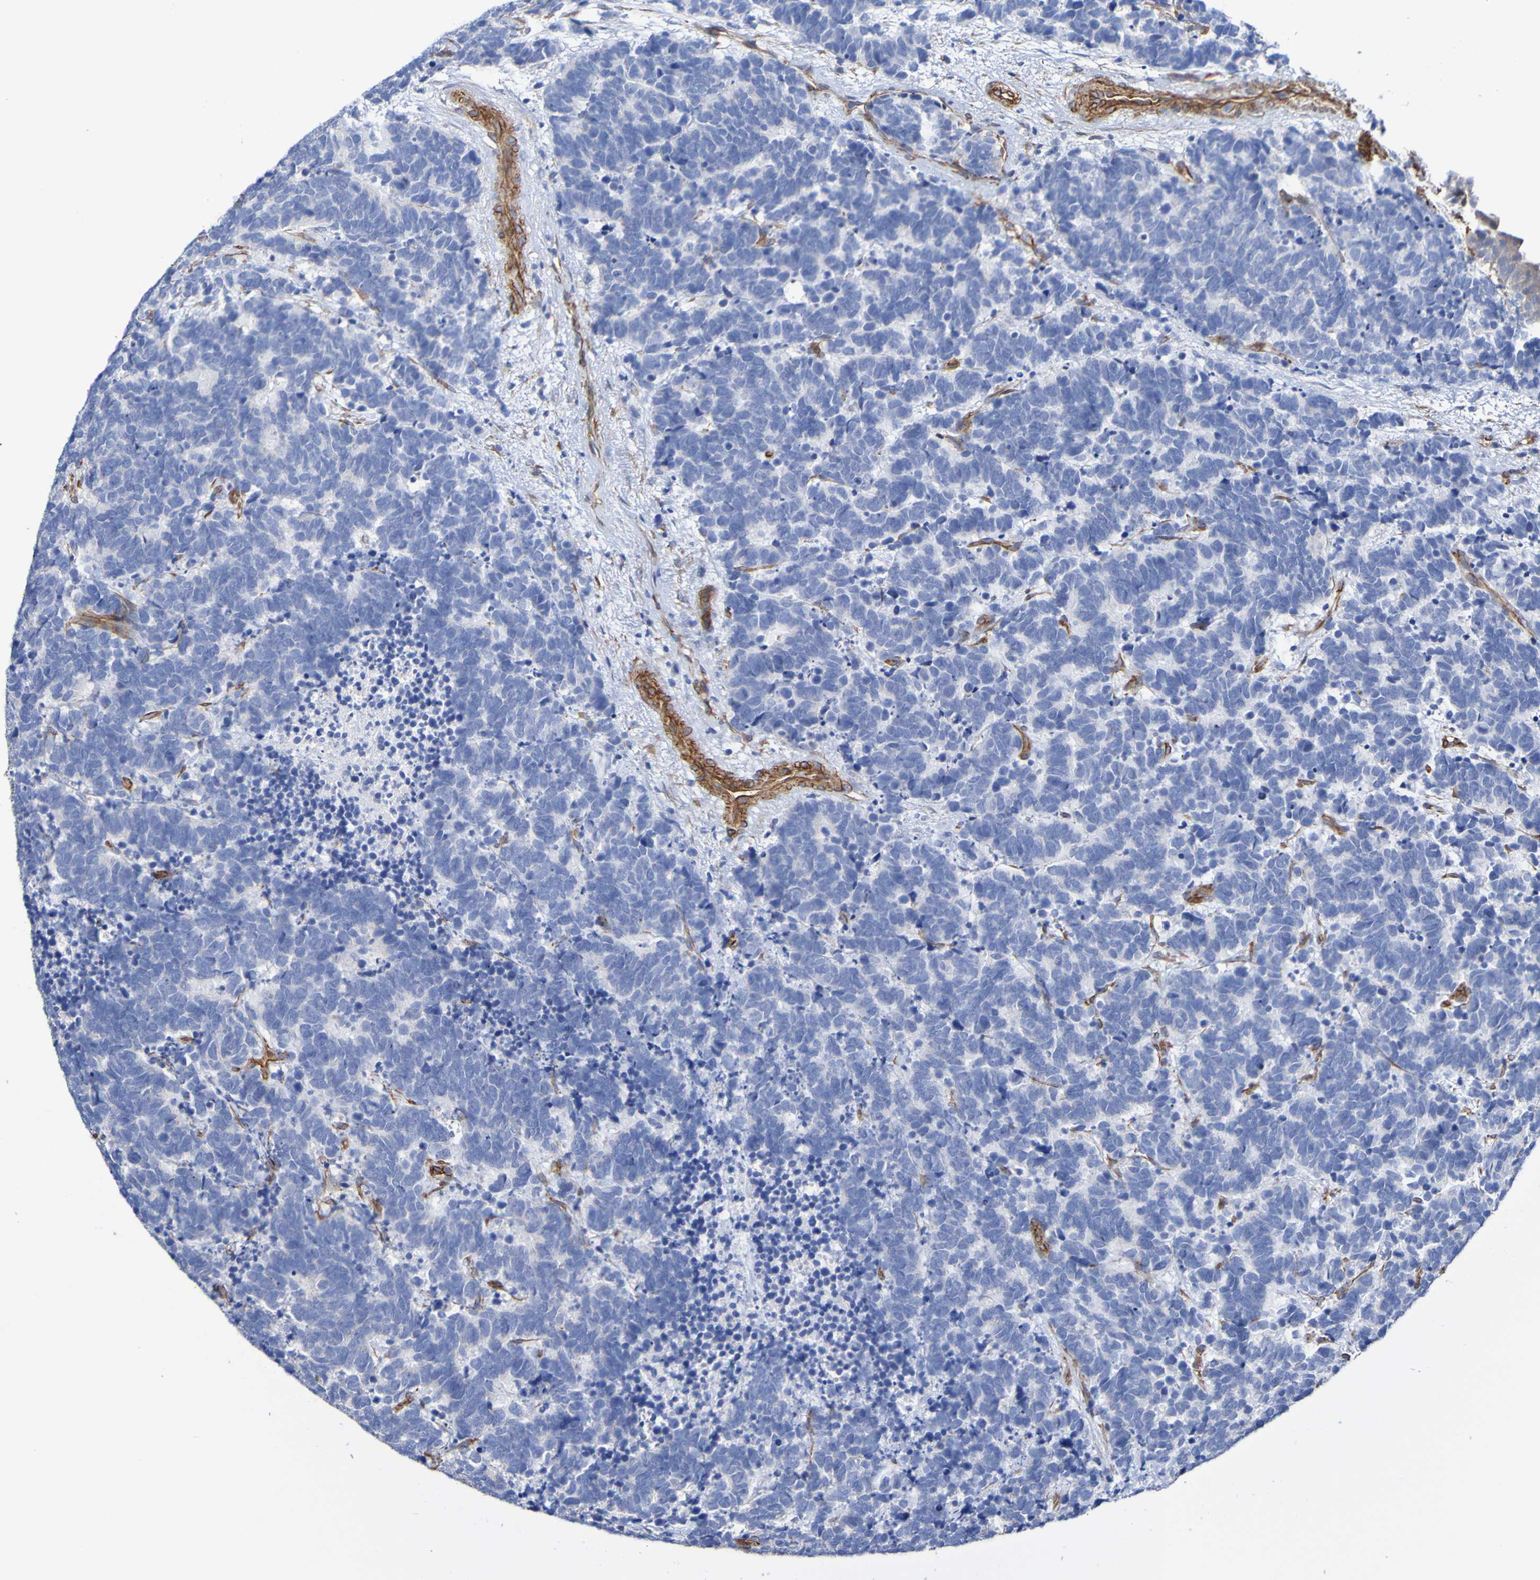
{"staining": {"intensity": "negative", "quantity": "none", "location": "none"}, "tissue": "carcinoid", "cell_type": "Tumor cells", "image_type": "cancer", "snomed": [{"axis": "morphology", "description": "Carcinoma, NOS"}, {"axis": "morphology", "description": "Carcinoid, malignant, NOS"}, {"axis": "topography", "description": "Urinary bladder"}], "caption": "This image is of carcinoid stained with immunohistochemistry to label a protein in brown with the nuclei are counter-stained blue. There is no expression in tumor cells.", "gene": "ELMOD3", "patient": {"sex": "male", "age": 57}}